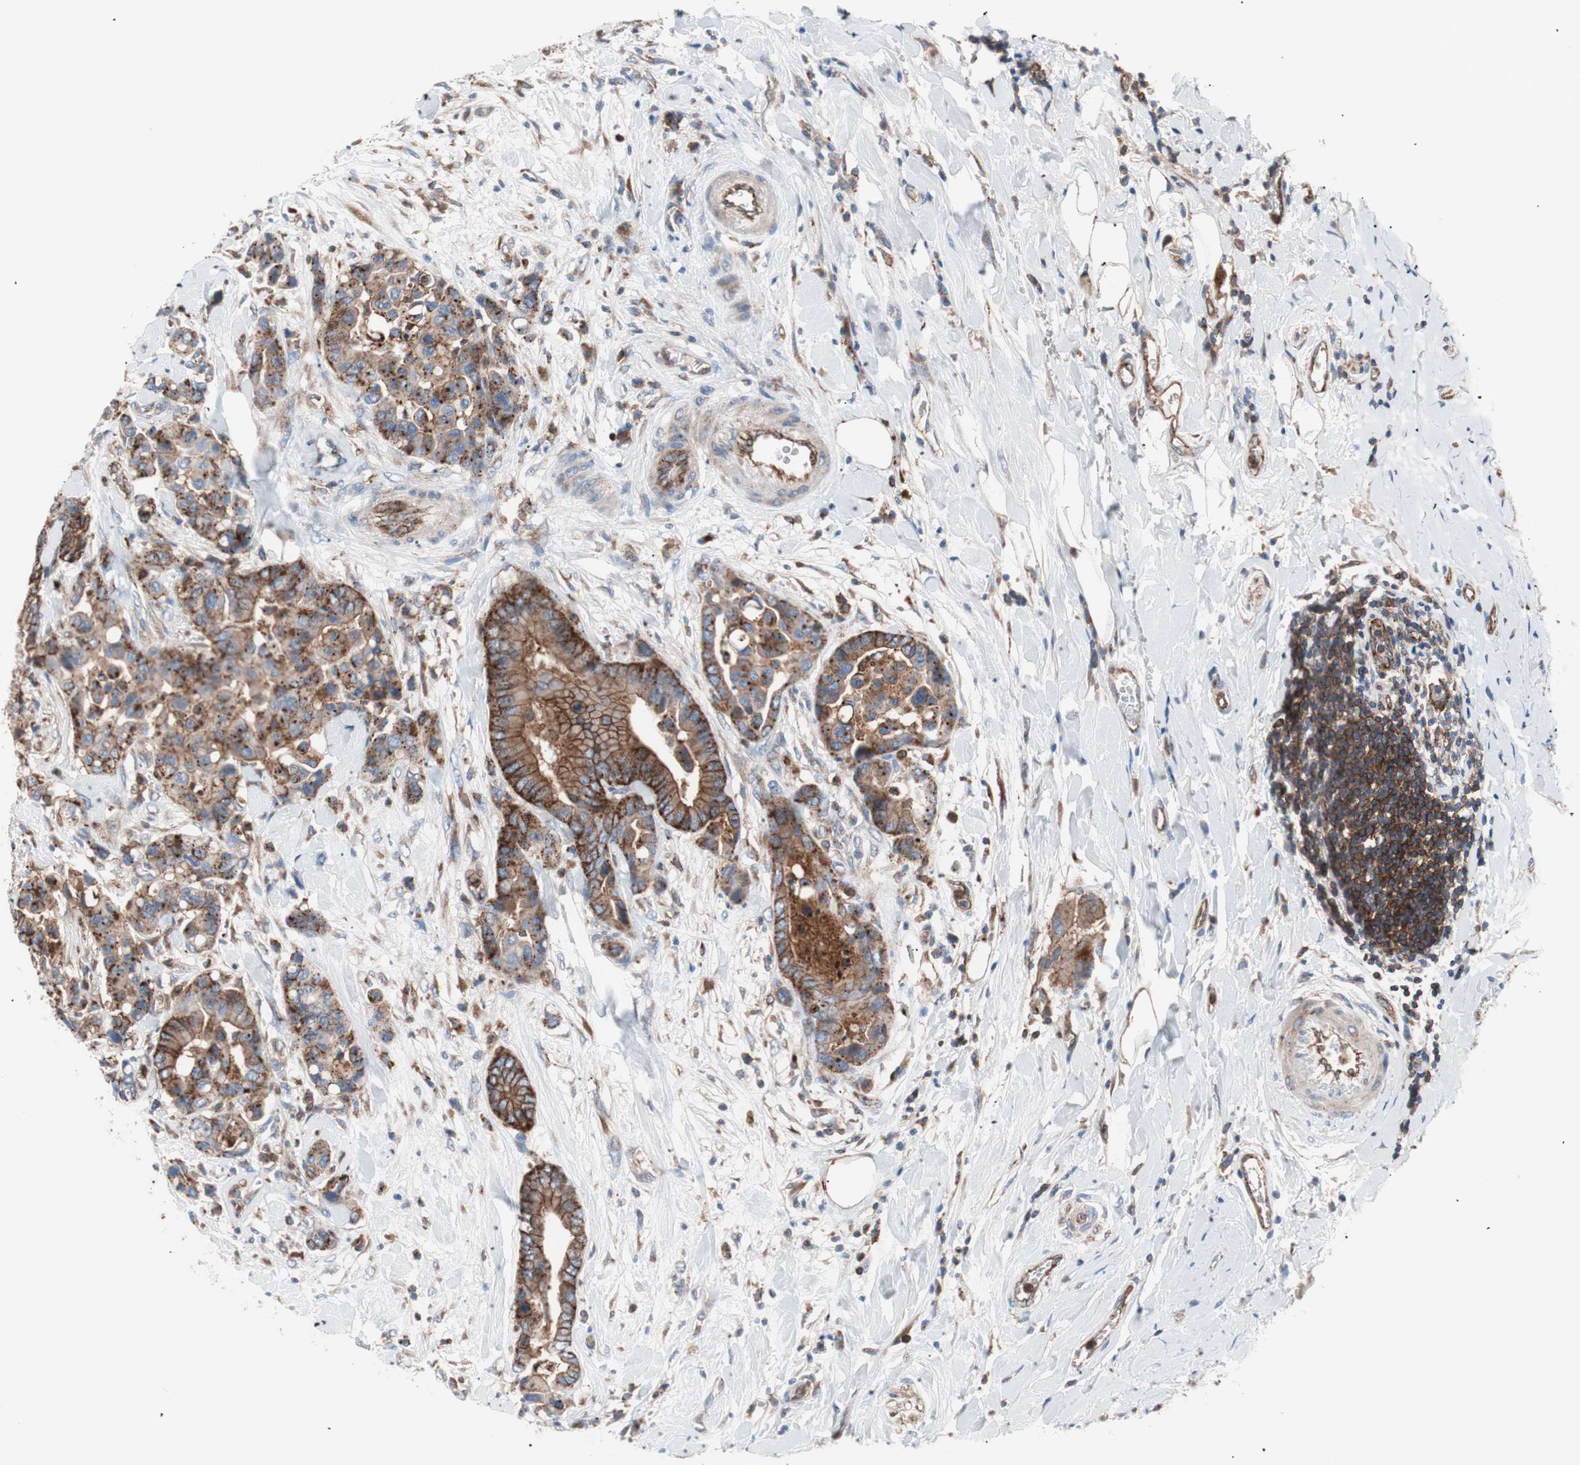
{"staining": {"intensity": "strong", "quantity": ">75%", "location": "cytoplasmic/membranous"}, "tissue": "colorectal cancer", "cell_type": "Tumor cells", "image_type": "cancer", "snomed": [{"axis": "morphology", "description": "Normal tissue, NOS"}, {"axis": "morphology", "description": "Adenocarcinoma, NOS"}, {"axis": "topography", "description": "Colon"}], "caption": "Colorectal cancer tissue demonstrates strong cytoplasmic/membranous expression in approximately >75% of tumor cells (DAB IHC with brightfield microscopy, high magnification).", "gene": "FLOT2", "patient": {"sex": "male", "age": 82}}